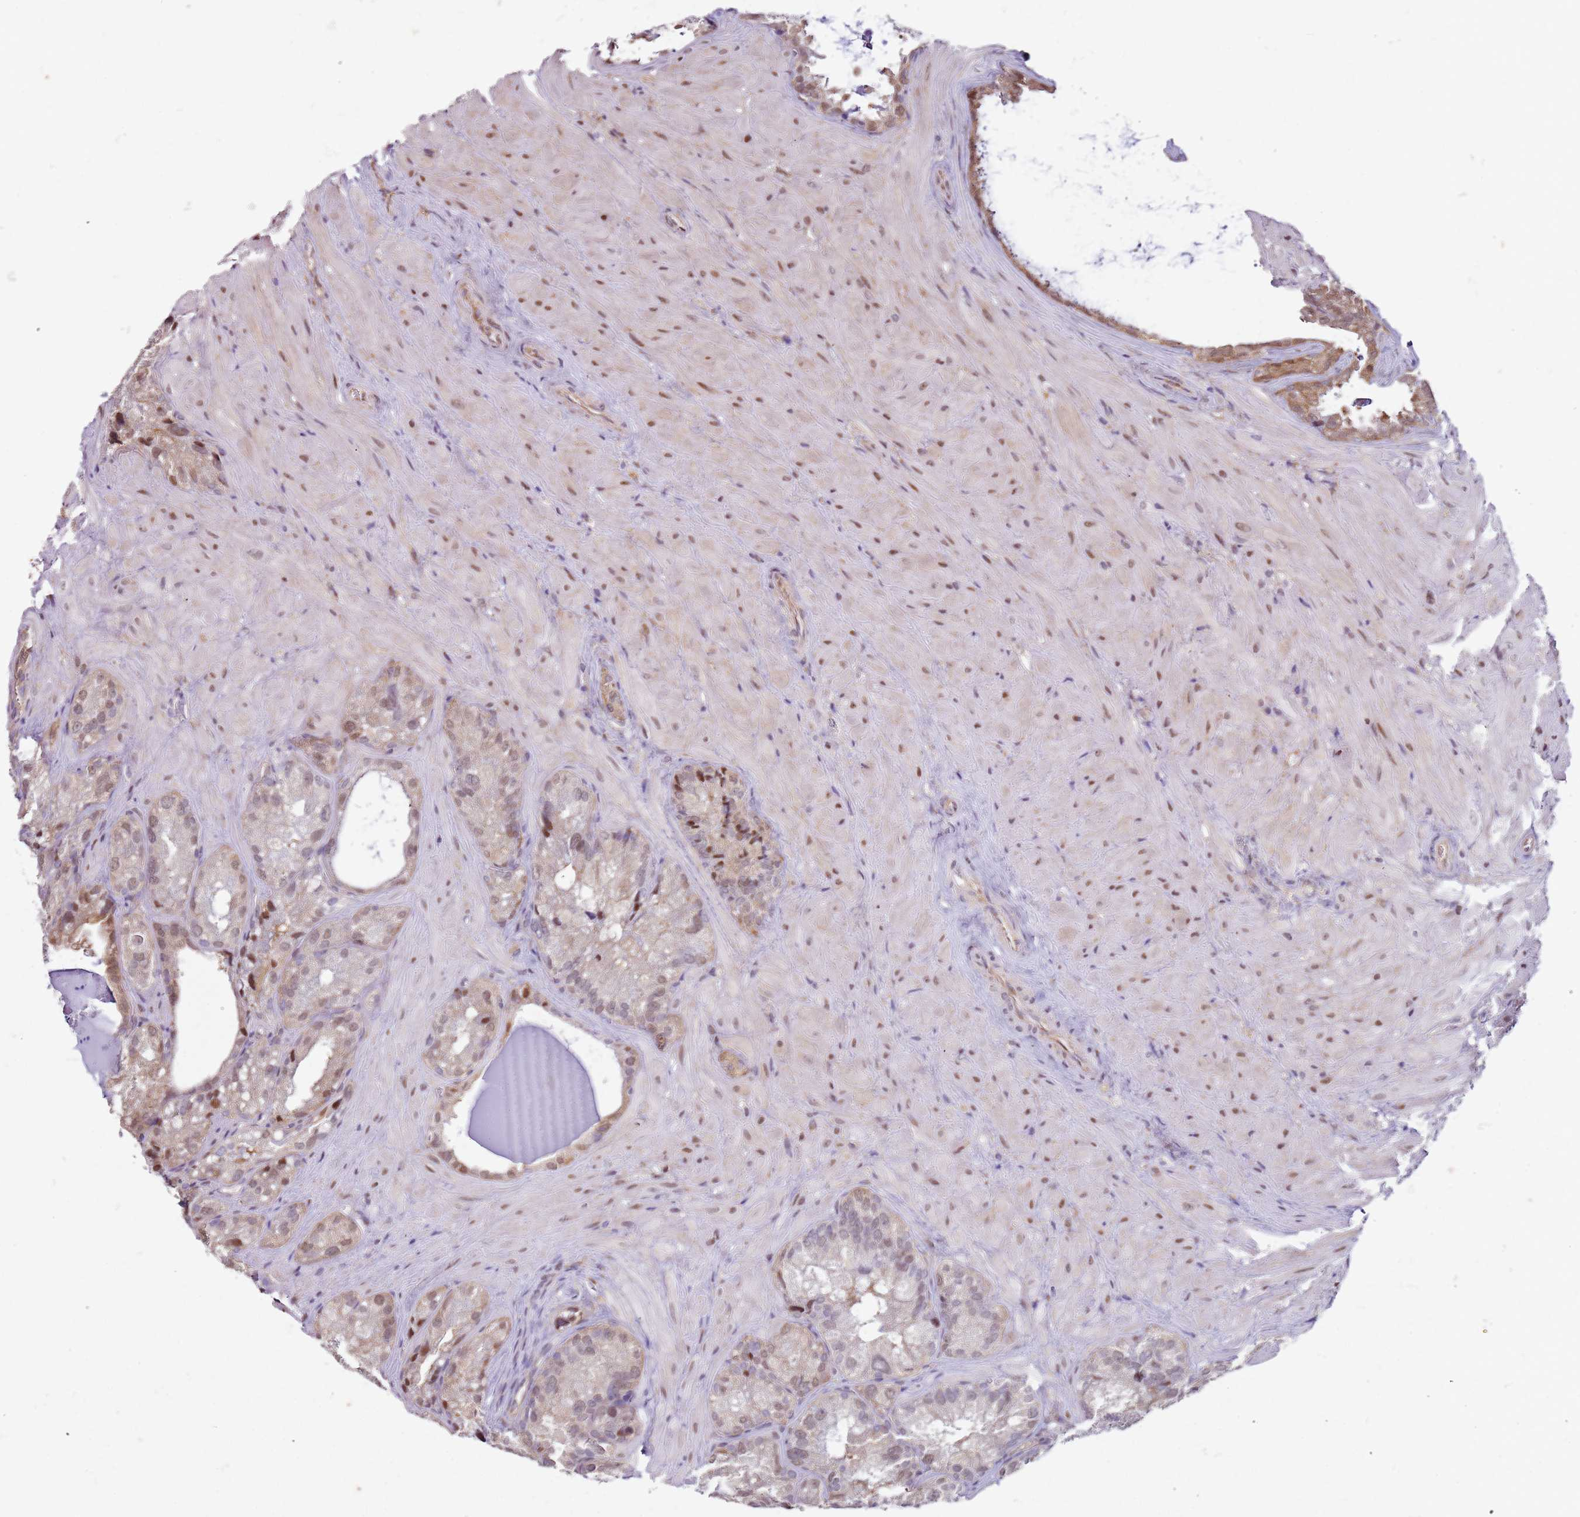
{"staining": {"intensity": "moderate", "quantity": "<25%", "location": "cytoplasmic/membranous,nuclear"}, "tissue": "seminal vesicle", "cell_type": "Glandular cells", "image_type": "normal", "snomed": [{"axis": "morphology", "description": "Normal tissue, NOS"}, {"axis": "topography", "description": "Seminal veicle"}], "caption": "Seminal vesicle stained with IHC displays moderate cytoplasmic/membranous,nuclear positivity in approximately <25% of glandular cells. (Stains: DAB in brown, nuclei in blue, Microscopy: brightfield microscopy at high magnification).", "gene": "PSMD4", "patient": {"sex": "male", "age": 62}}